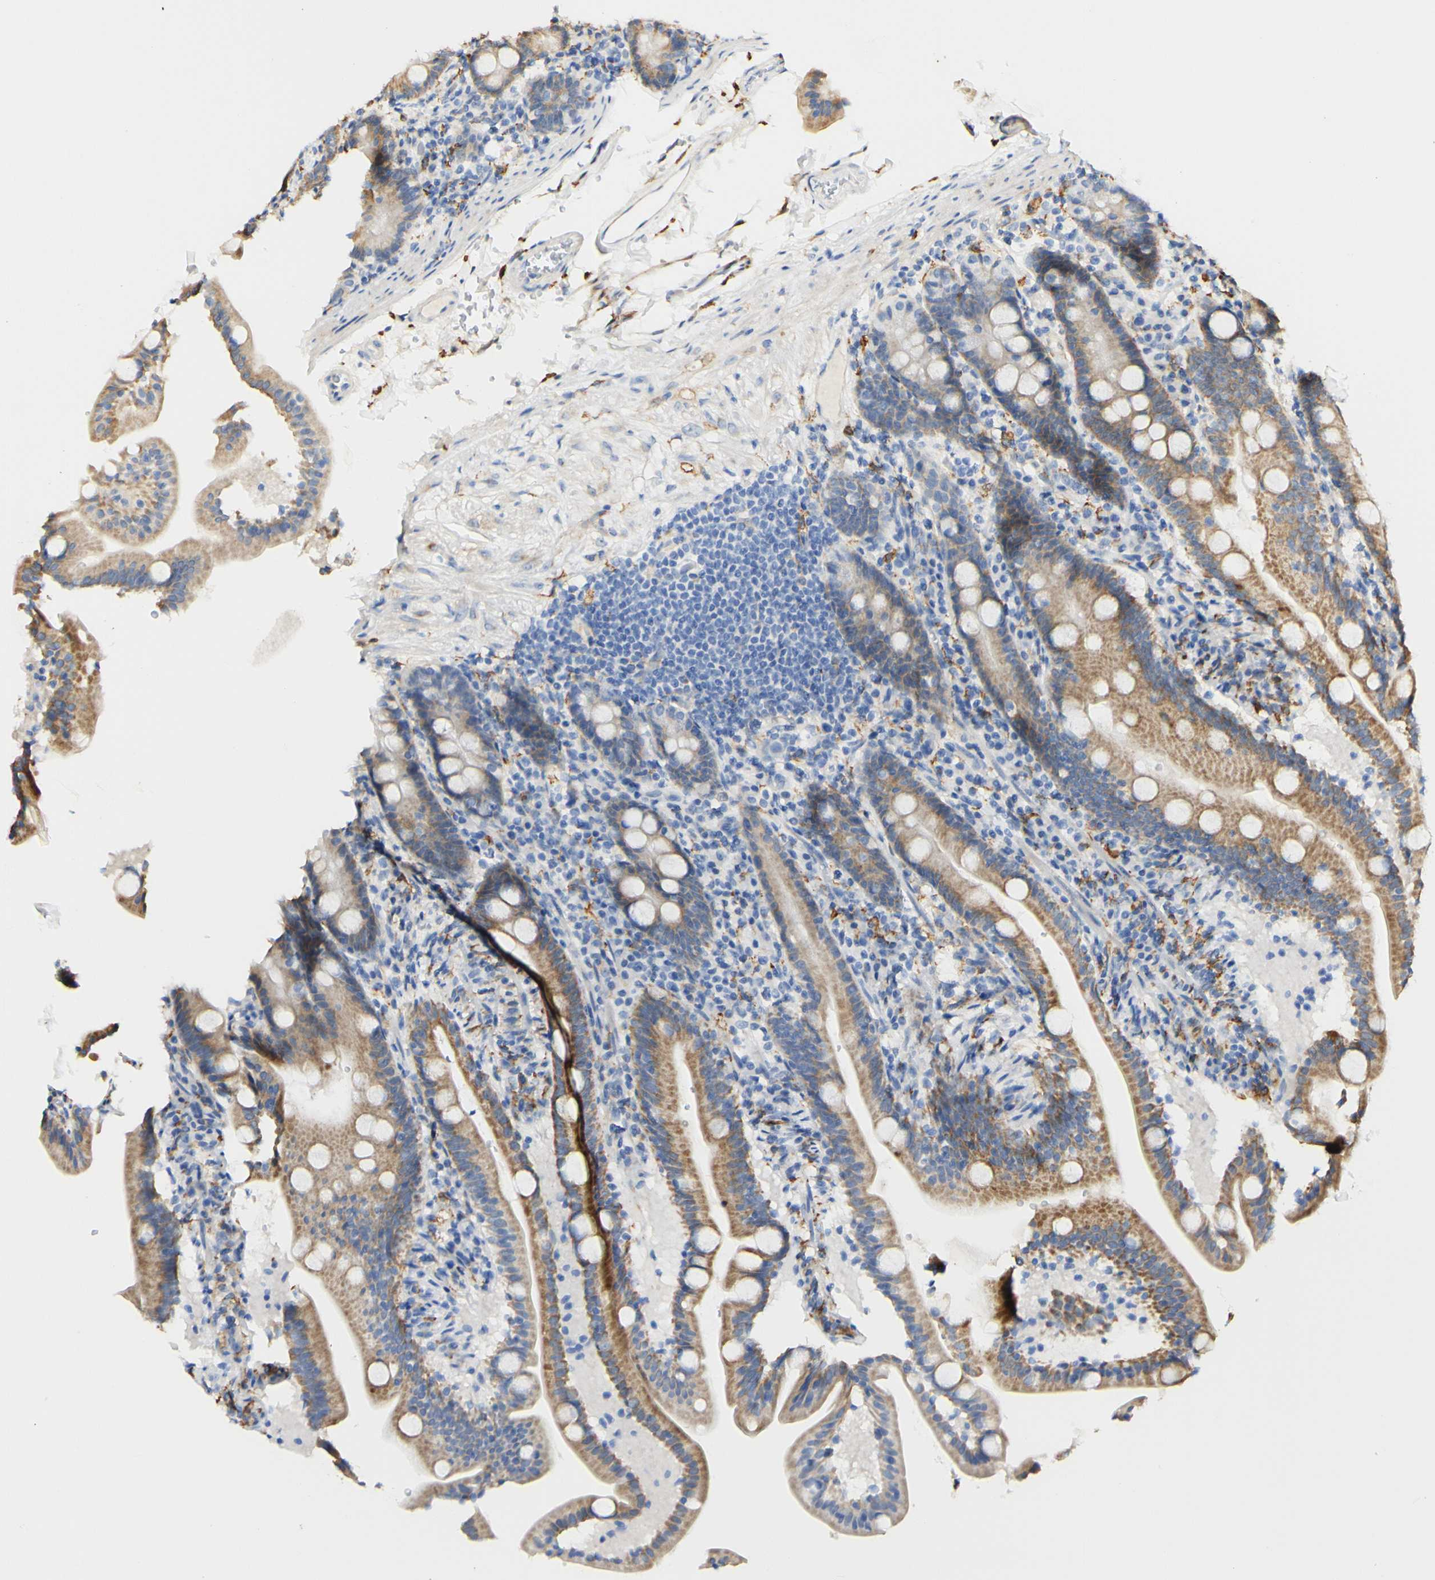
{"staining": {"intensity": "moderate", "quantity": "25%-75%", "location": "cytoplasmic/membranous"}, "tissue": "duodenum", "cell_type": "Glandular cells", "image_type": "normal", "snomed": [{"axis": "morphology", "description": "Normal tissue, NOS"}, {"axis": "topography", "description": "Duodenum"}], "caption": "This is a micrograph of immunohistochemistry staining of unremarkable duodenum, which shows moderate staining in the cytoplasmic/membranous of glandular cells.", "gene": "FCGRT", "patient": {"sex": "male", "age": 54}}